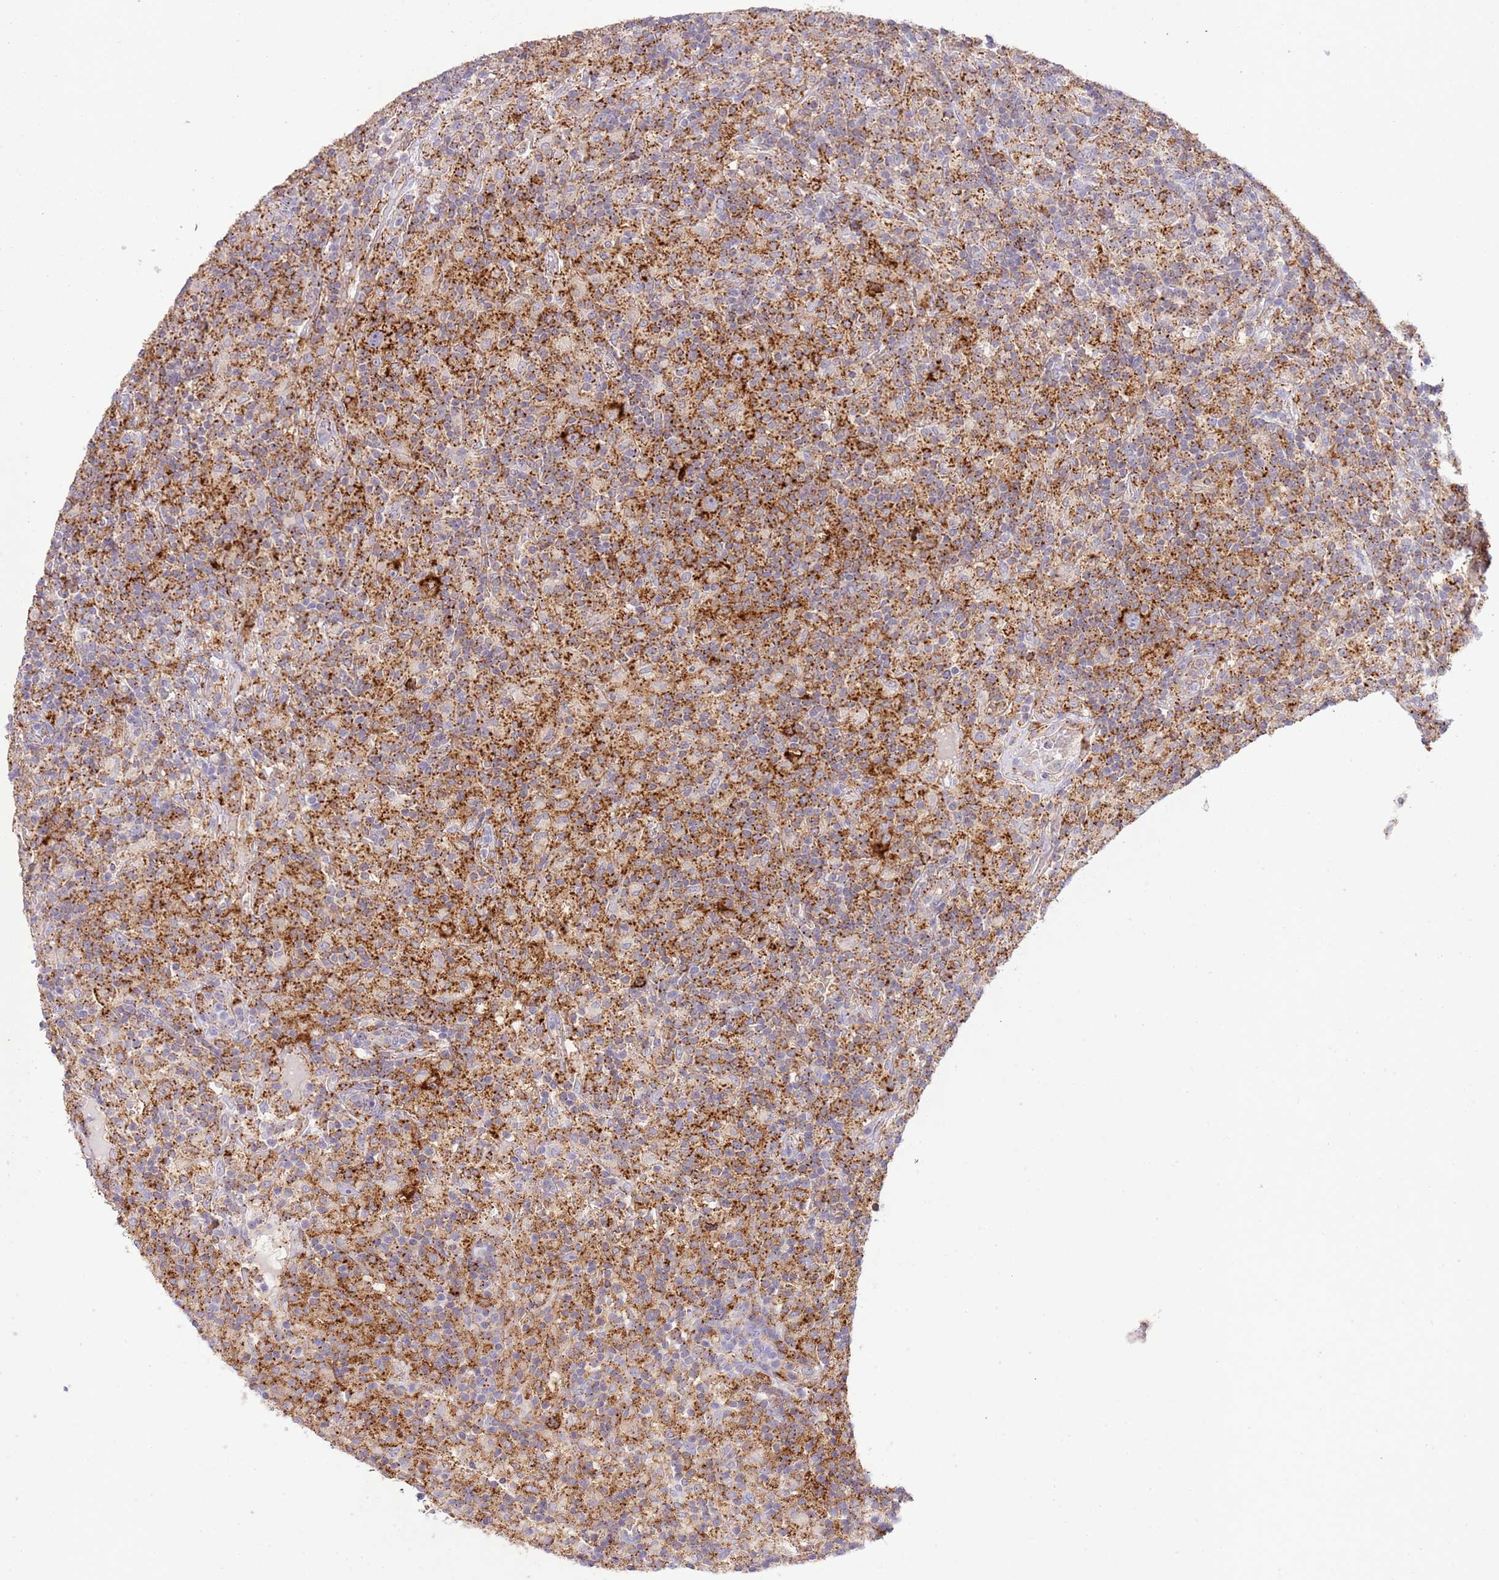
{"staining": {"intensity": "strong", "quantity": ">75%", "location": "cytoplasmic/membranous"}, "tissue": "lymphoma", "cell_type": "Tumor cells", "image_type": "cancer", "snomed": [{"axis": "morphology", "description": "Hodgkin's disease, NOS"}, {"axis": "topography", "description": "Lymph node"}], "caption": "Lymphoma stained with a protein marker demonstrates strong staining in tumor cells.", "gene": "ABHD17A", "patient": {"sex": "male", "age": 70}}